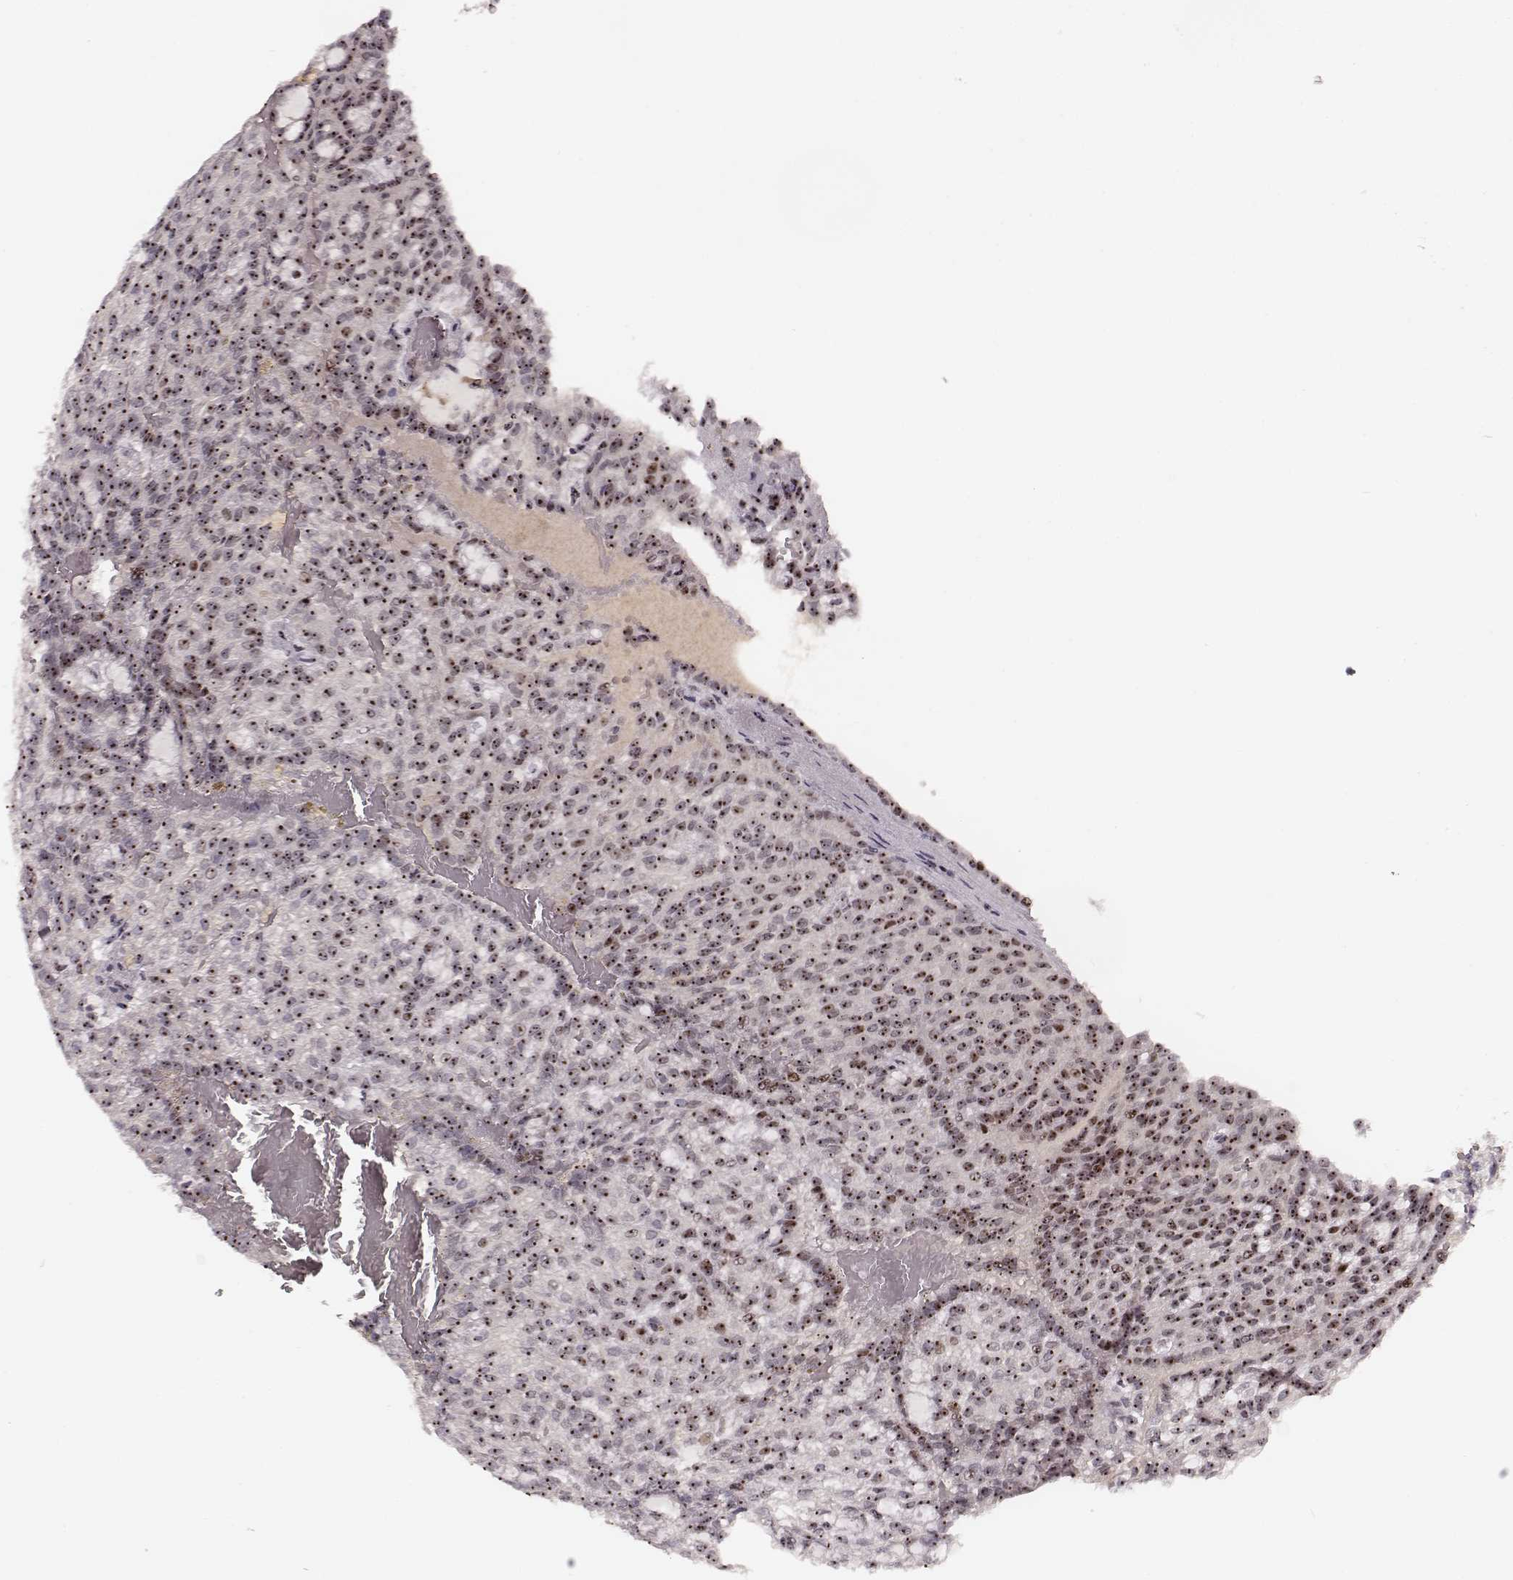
{"staining": {"intensity": "moderate", "quantity": ">75%", "location": "nuclear"}, "tissue": "renal cancer", "cell_type": "Tumor cells", "image_type": "cancer", "snomed": [{"axis": "morphology", "description": "Adenocarcinoma, NOS"}, {"axis": "topography", "description": "Kidney"}], "caption": "Renal cancer (adenocarcinoma) tissue shows moderate nuclear expression in about >75% of tumor cells (DAB (3,3'-diaminobenzidine) = brown stain, brightfield microscopy at high magnification).", "gene": "NOP56", "patient": {"sex": "male", "age": 63}}